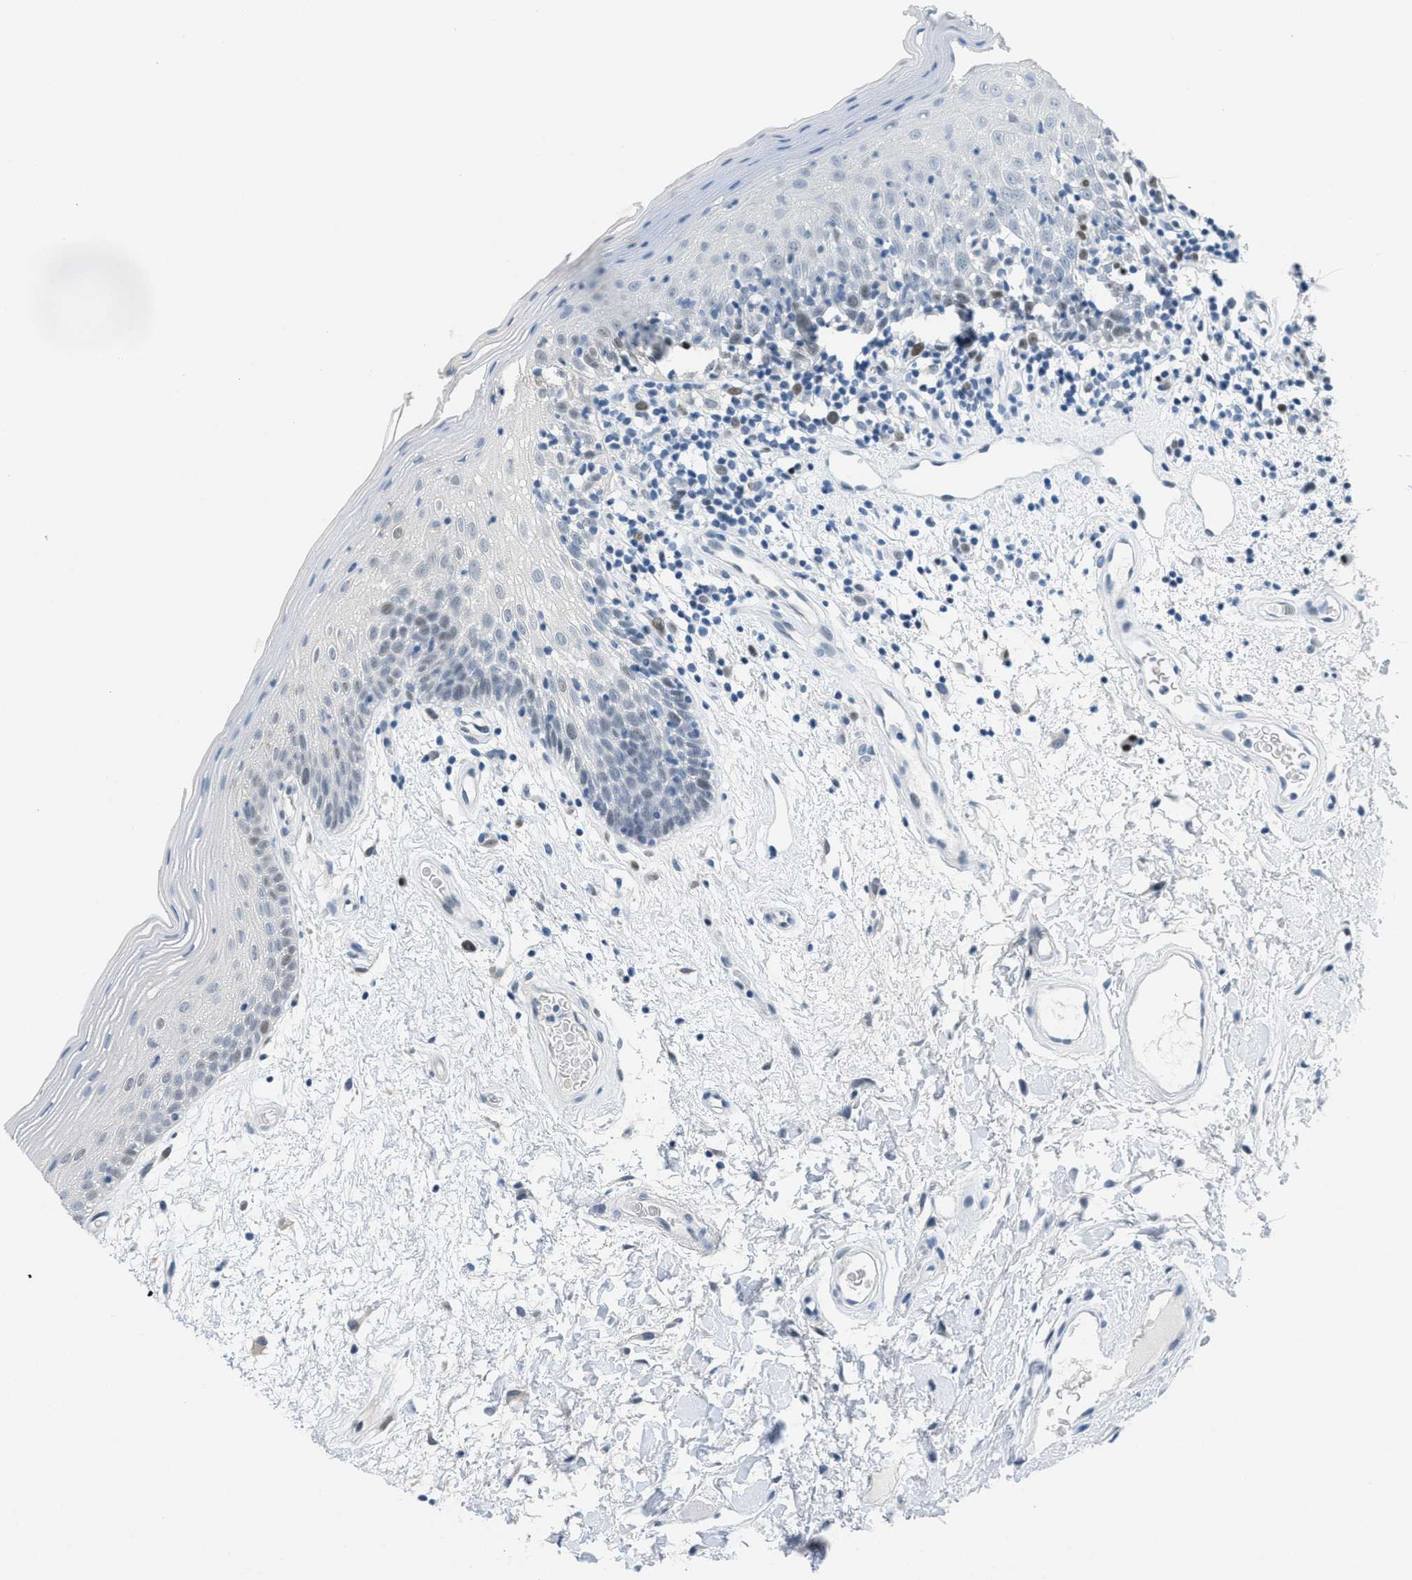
{"staining": {"intensity": "negative", "quantity": "none", "location": "none"}, "tissue": "oral mucosa", "cell_type": "Squamous epithelial cells", "image_type": "normal", "snomed": [{"axis": "morphology", "description": "Normal tissue, NOS"}, {"axis": "morphology", "description": "Squamous cell carcinoma, NOS"}, {"axis": "topography", "description": "Skeletal muscle"}, {"axis": "topography", "description": "Oral tissue"}, {"axis": "topography", "description": "Head-Neck"}], "caption": "High power microscopy image of an immunohistochemistry photomicrograph of benign oral mucosa, revealing no significant staining in squamous epithelial cells. The staining is performed using DAB brown chromogen with nuclei counter-stained in using hematoxylin.", "gene": "TCF3", "patient": {"sex": "male", "age": 71}}